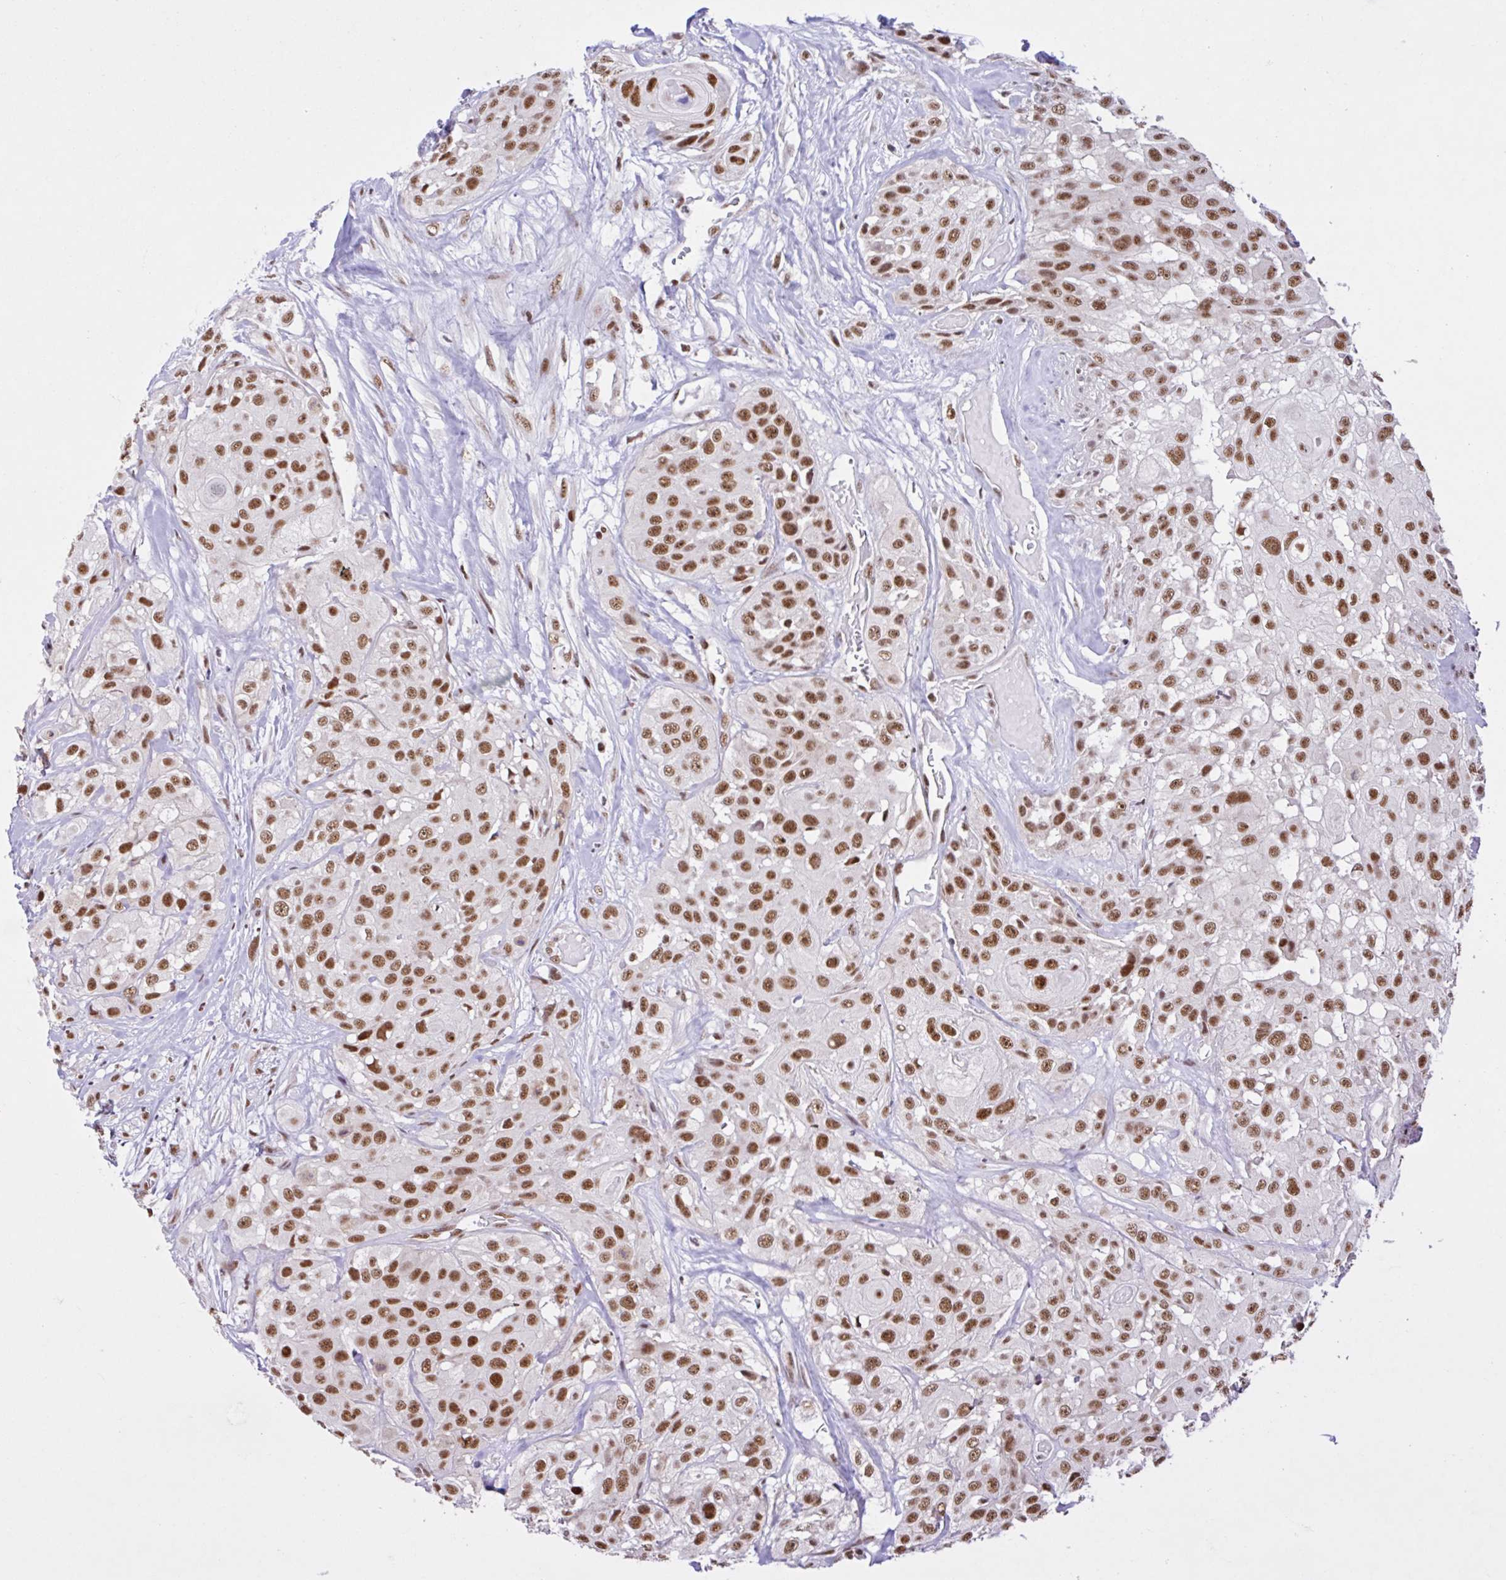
{"staining": {"intensity": "moderate", "quantity": ">75%", "location": "nuclear"}, "tissue": "head and neck cancer", "cell_type": "Tumor cells", "image_type": "cancer", "snomed": [{"axis": "morphology", "description": "Squamous cell carcinoma, NOS"}, {"axis": "topography", "description": "Head-Neck"}], "caption": "Protein expression analysis of human squamous cell carcinoma (head and neck) reveals moderate nuclear expression in about >75% of tumor cells.", "gene": "CCDC12", "patient": {"sex": "male", "age": 83}}